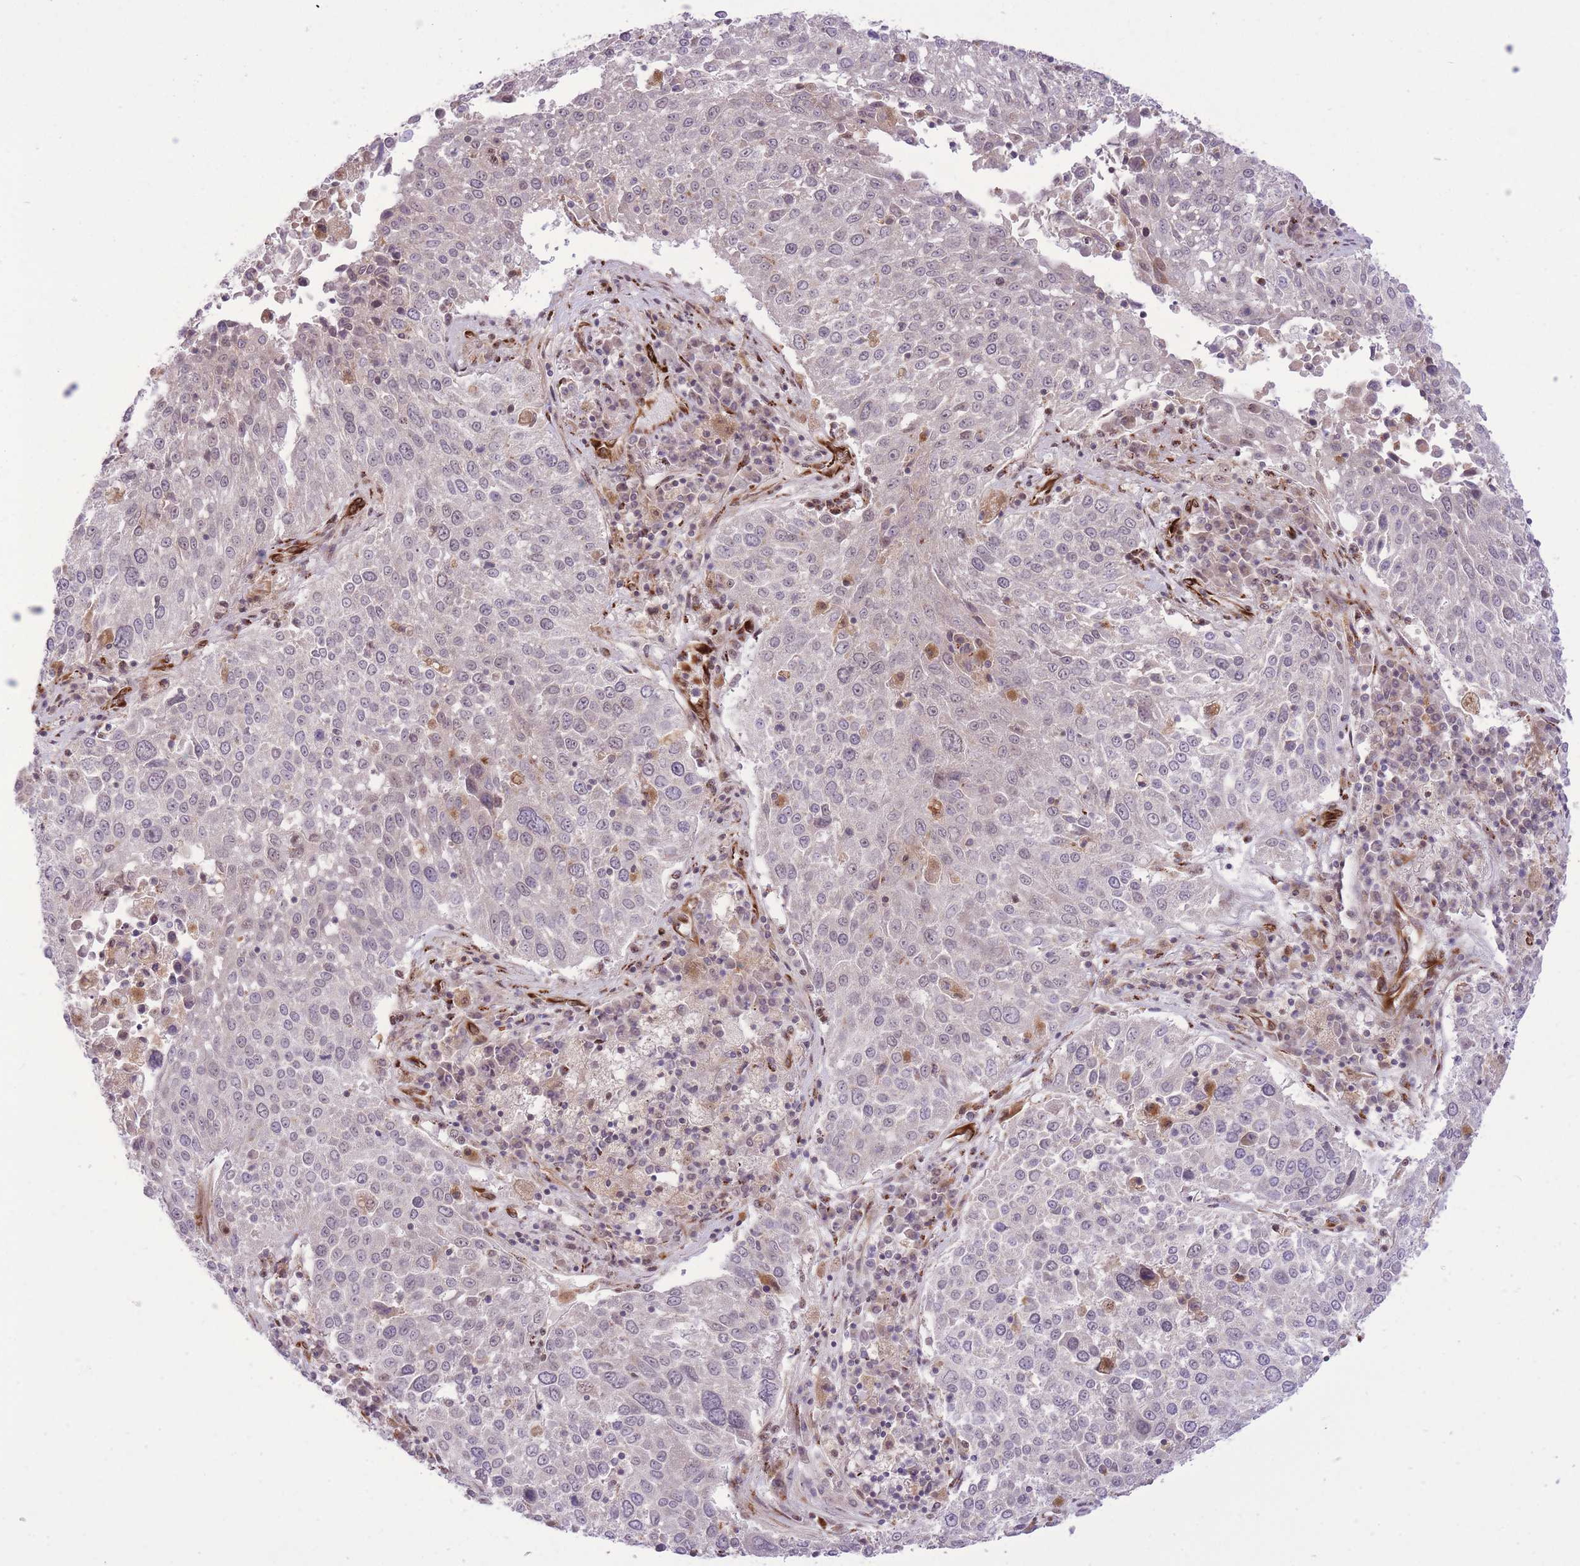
{"staining": {"intensity": "negative", "quantity": "none", "location": "none"}, "tissue": "lung cancer", "cell_type": "Tumor cells", "image_type": "cancer", "snomed": [{"axis": "morphology", "description": "Squamous cell carcinoma, NOS"}, {"axis": "topography", "description": "Lung"}], "caption": "A photomicrograph of squamous cell carcinoma (lung) stained for a protein displays no brown staining in tumor cells. (Brightfield microscopy of DAB (3,3'-diaminobenzidine) immunohistochemistry (IHC) at high magnification).", "gene": "ZBED5", "patient": {"sex": "male", "age": 65}}